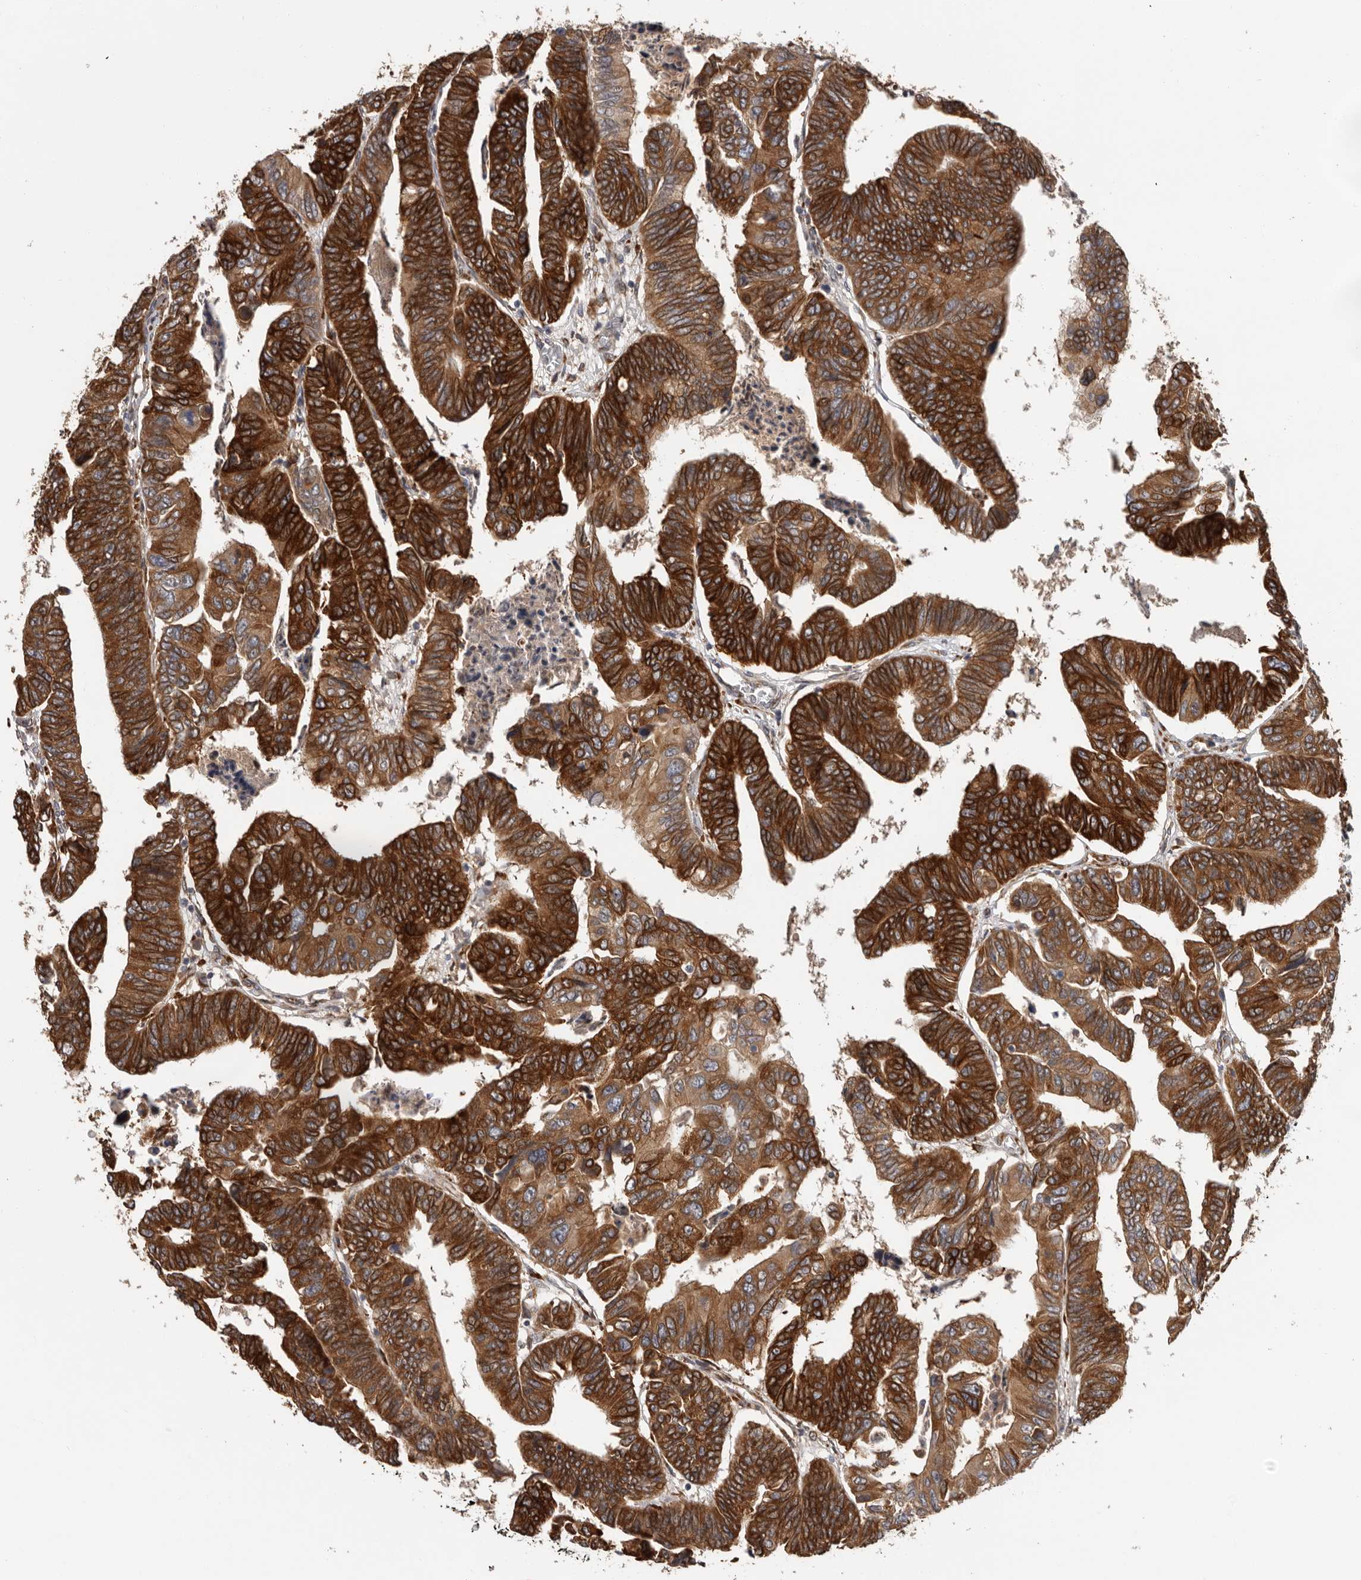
{"staining": {"intensity": "strong", "quantity": ">75%", "location": "cytoplasmic/membranous"}, "tissue": "colorectal cancer", "cell_type": "Tumor cells", "image_type": "cancer", "snomed": [{"axis": "morphology", "description": "Adenocarcinoma, NOS"}, {"axis": "topography", "description": "Rectum"}], "caption": "The immunohistochemical stain labels strong cytoplasmic/membranous expression in tumor cells of colorectal adenocarcinoma tissue.", "gene": "MTF1", "patient": {"sex": "female", "age": 65}}